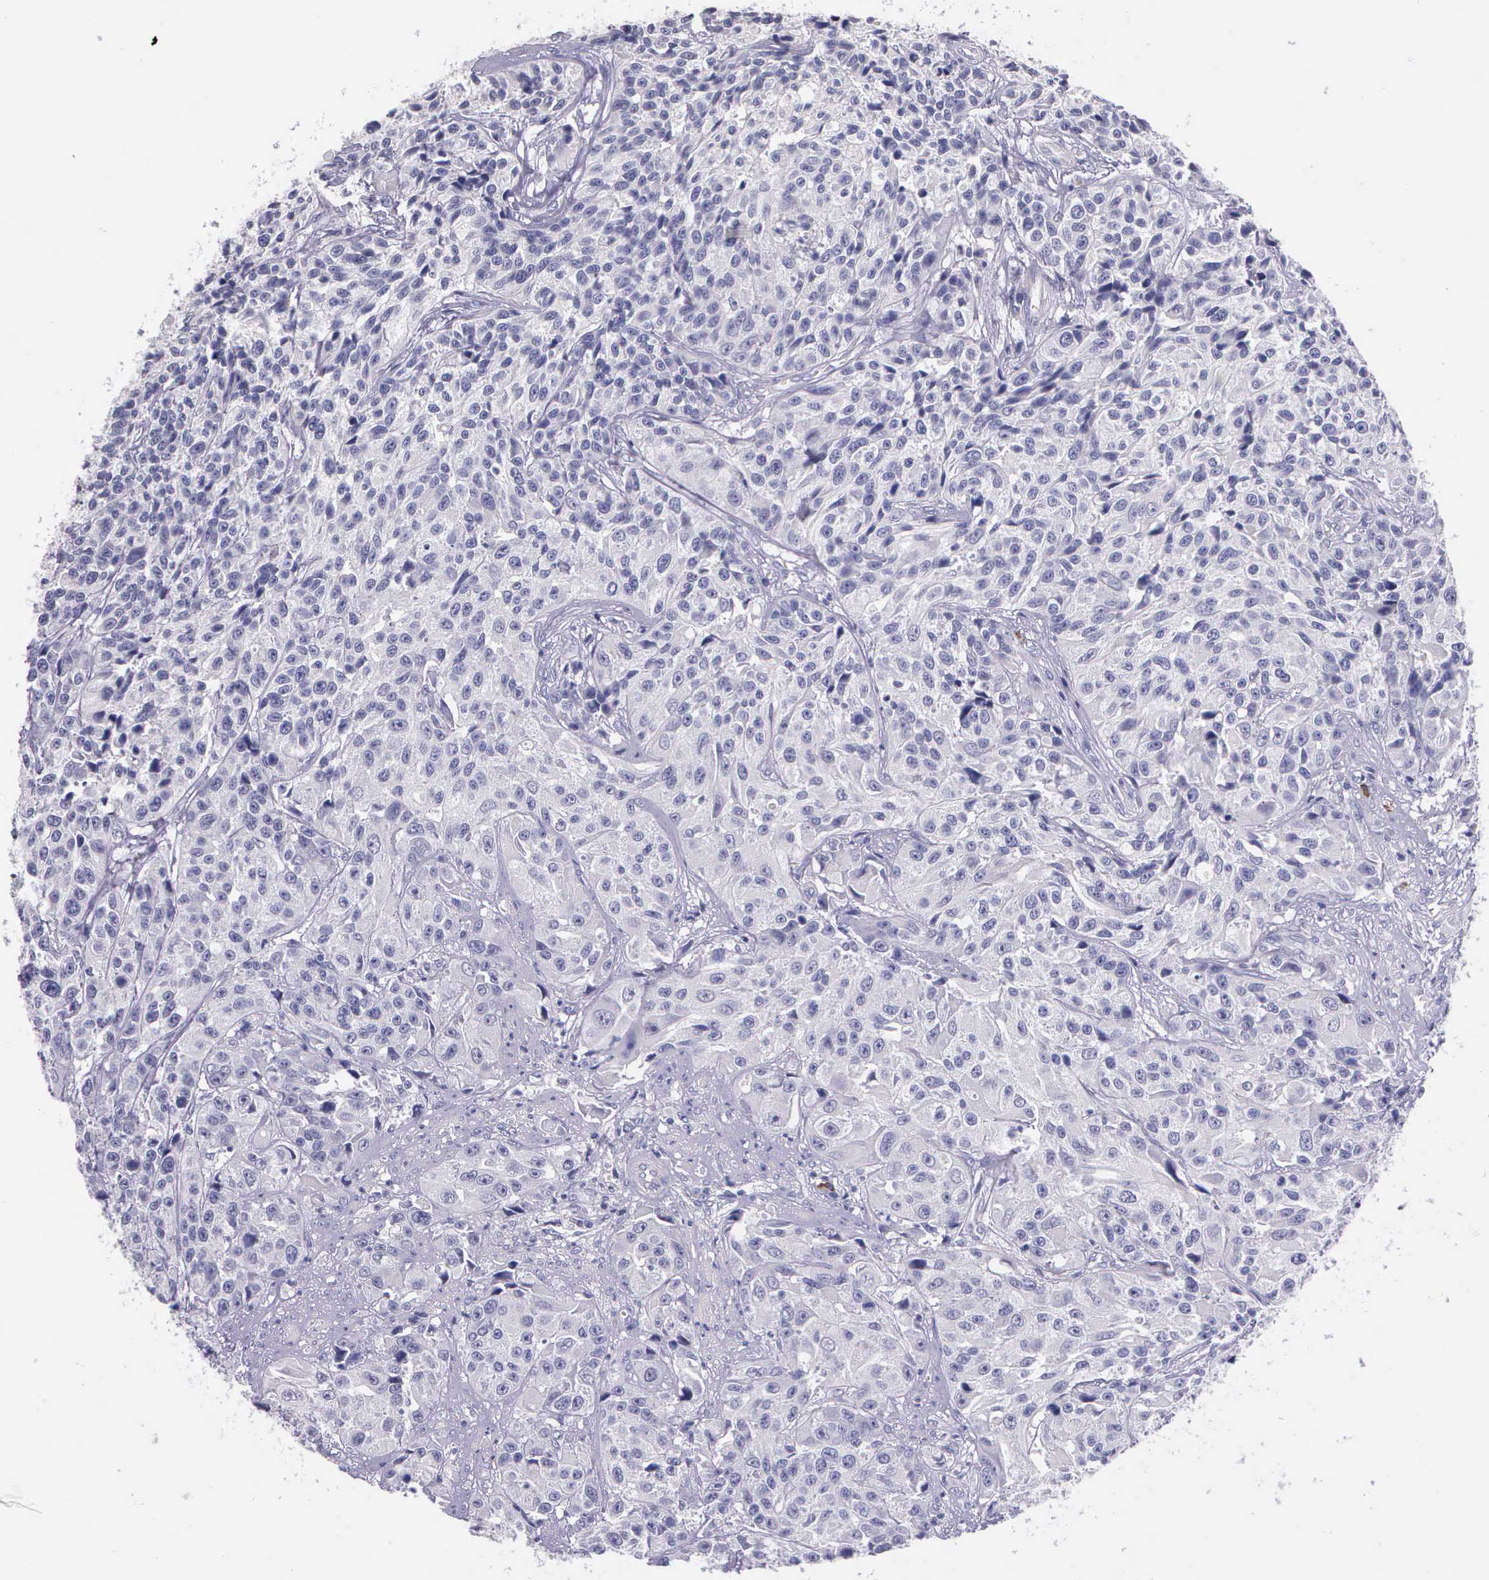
{"staining": {"intensity": "negative", "quantity": "none", "location": "none"}, "tissue": "urothelial cancer", "cell_type": "Tumor cells", "image_type": "cancer", "snomed": [{"axis": "morphology", "description": "Urothelial carcinoma, High grade"}, {"axis": "topography", "description": "Urinary bladder"}], "caption": "DAB immunohistochemical staining of urothelial carcinoma (high-grade) exhibits no significant staining in tumor cells.", "gene": "THSD7A", "patient": {"sex": "female", "age": 81}}